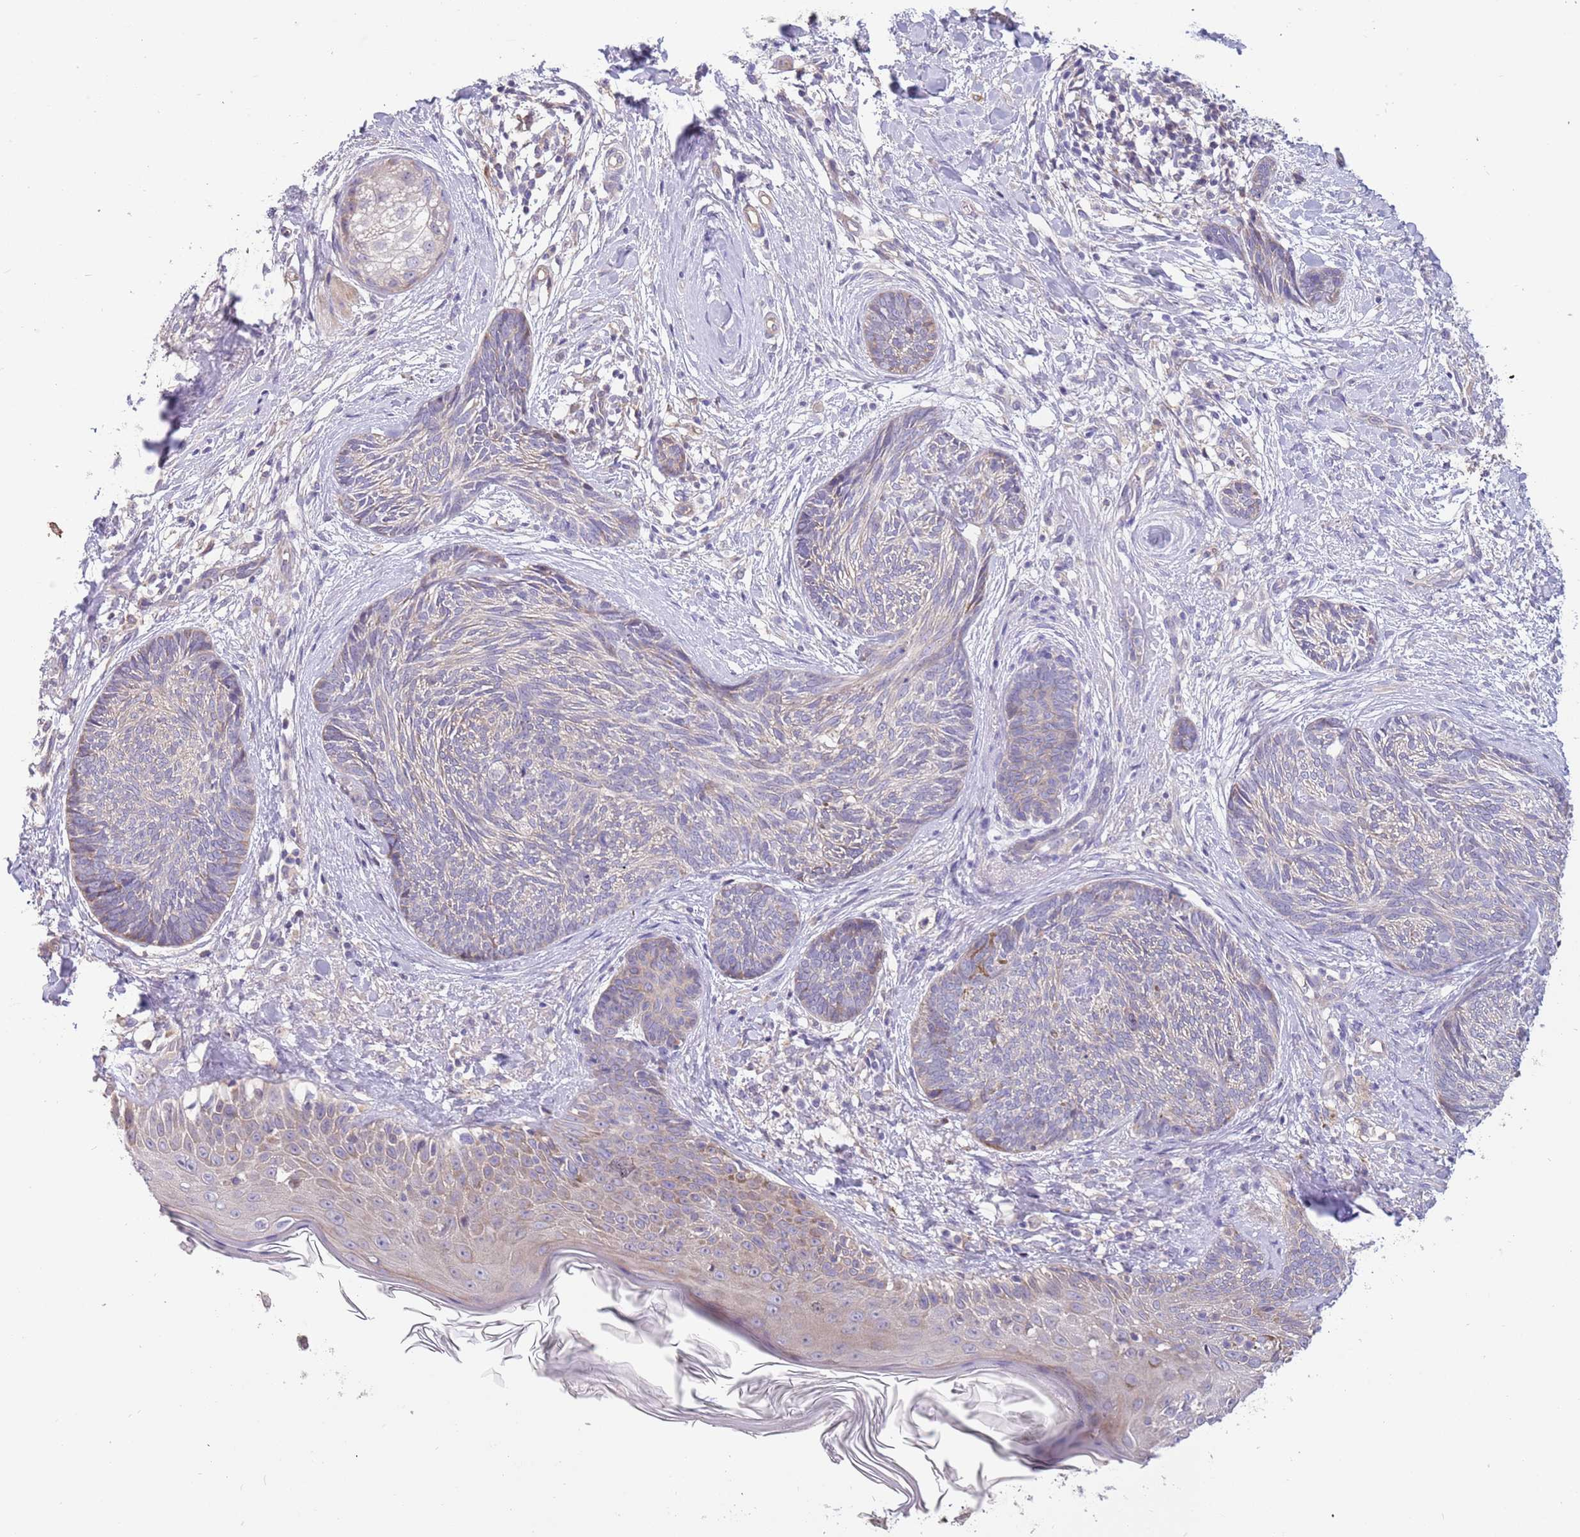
{"staining": {"intensity": "negative", "quantity": "none", "location": "none"}, "tissue": "skin cancer", "cell_type": "Tumor cells", "image_type": "cancer", "snomed": [{"axis": "morphology", "description": "Basal cell carcinoma"}, {"axis": "topography", "description": "Skin"}], "caption": "Basal cell carcinoma (skin) stained for a protein using immunohistochemistry shows no positivity tumor cells.", "gene": "CABYR", "patient": {"sex": "male", "age": 73}}